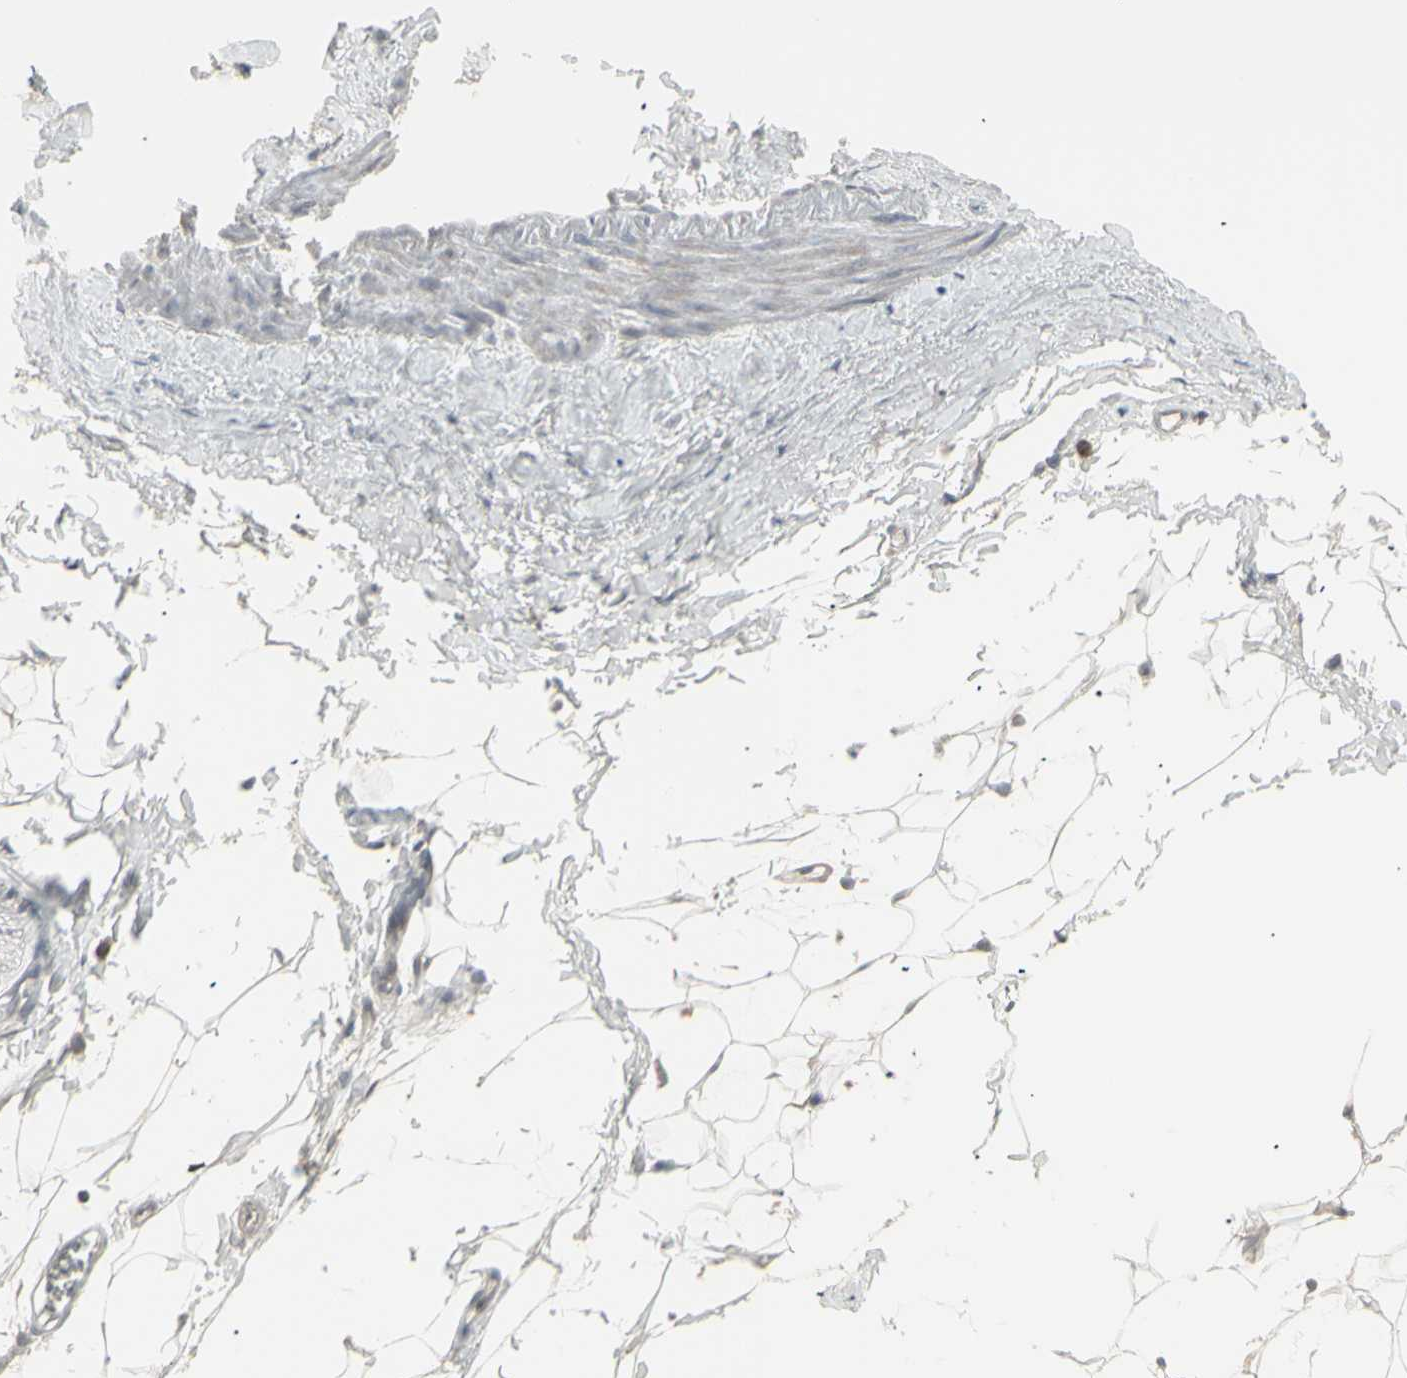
{"staining": {"intensity": "weak", "quantity": ">75%", "location": "cytoplasmic/membranous"}, "tissue": "adipose tissue", "cell_type": "Adipocytes", "image_type": "normal", "snomed": [{"axis": "morphology", "description": "Normal tissue, NOS"}, {"axis": "topography", "description": "Adipose tissue"}, {"axis": "topography", "description": "Peripheral nerve tissue"}], "caption": "Protein analysis of normal adipose tissue reveals weak cytoplasmic/membranous positivity in about >75% of adipocytes.", "gene": "CSK", "patient": {"sex": "male", "age": 52}}